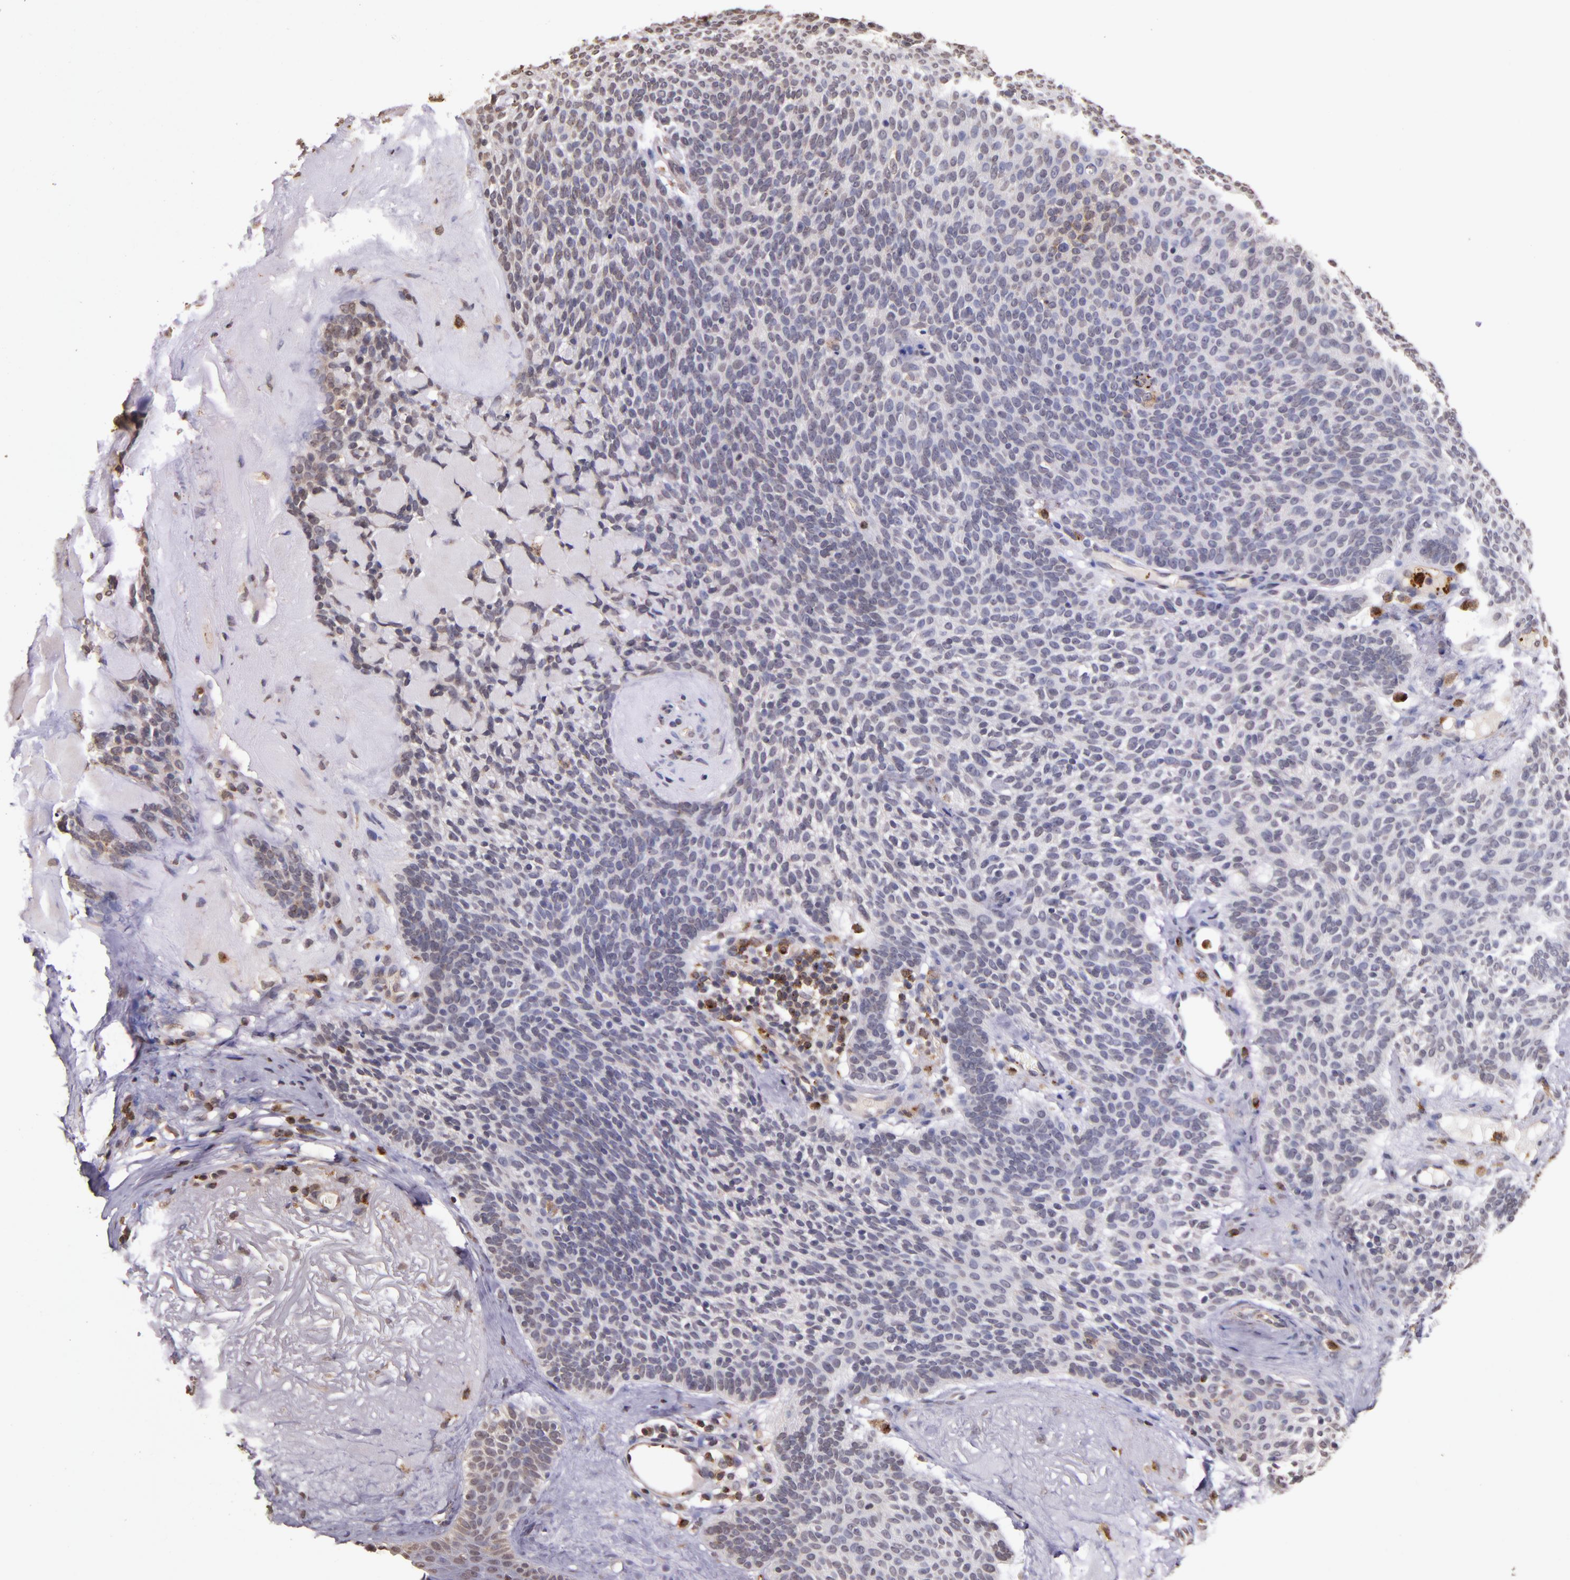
{"staining": {"intensity": "negative", "quantity": "none", "location": "none"}, "tissue": "skin cancer", "cell_type": "Tumor cells", "image_type": "cancer", "snomed": [{"axis": "morphology", "description": "Normal tissue, NOS"}, {"axis": "morphology", "description": "Basal cell carcinoma"}, {"axis": "topography", "description": "Skin"}], "caption": "Protein analysis of basal cell carcinoma (skin) reveals no significant positivity in tumor cells.", "gene": "SLC2A3", "patient": {"sex": "female", "age": 70}}